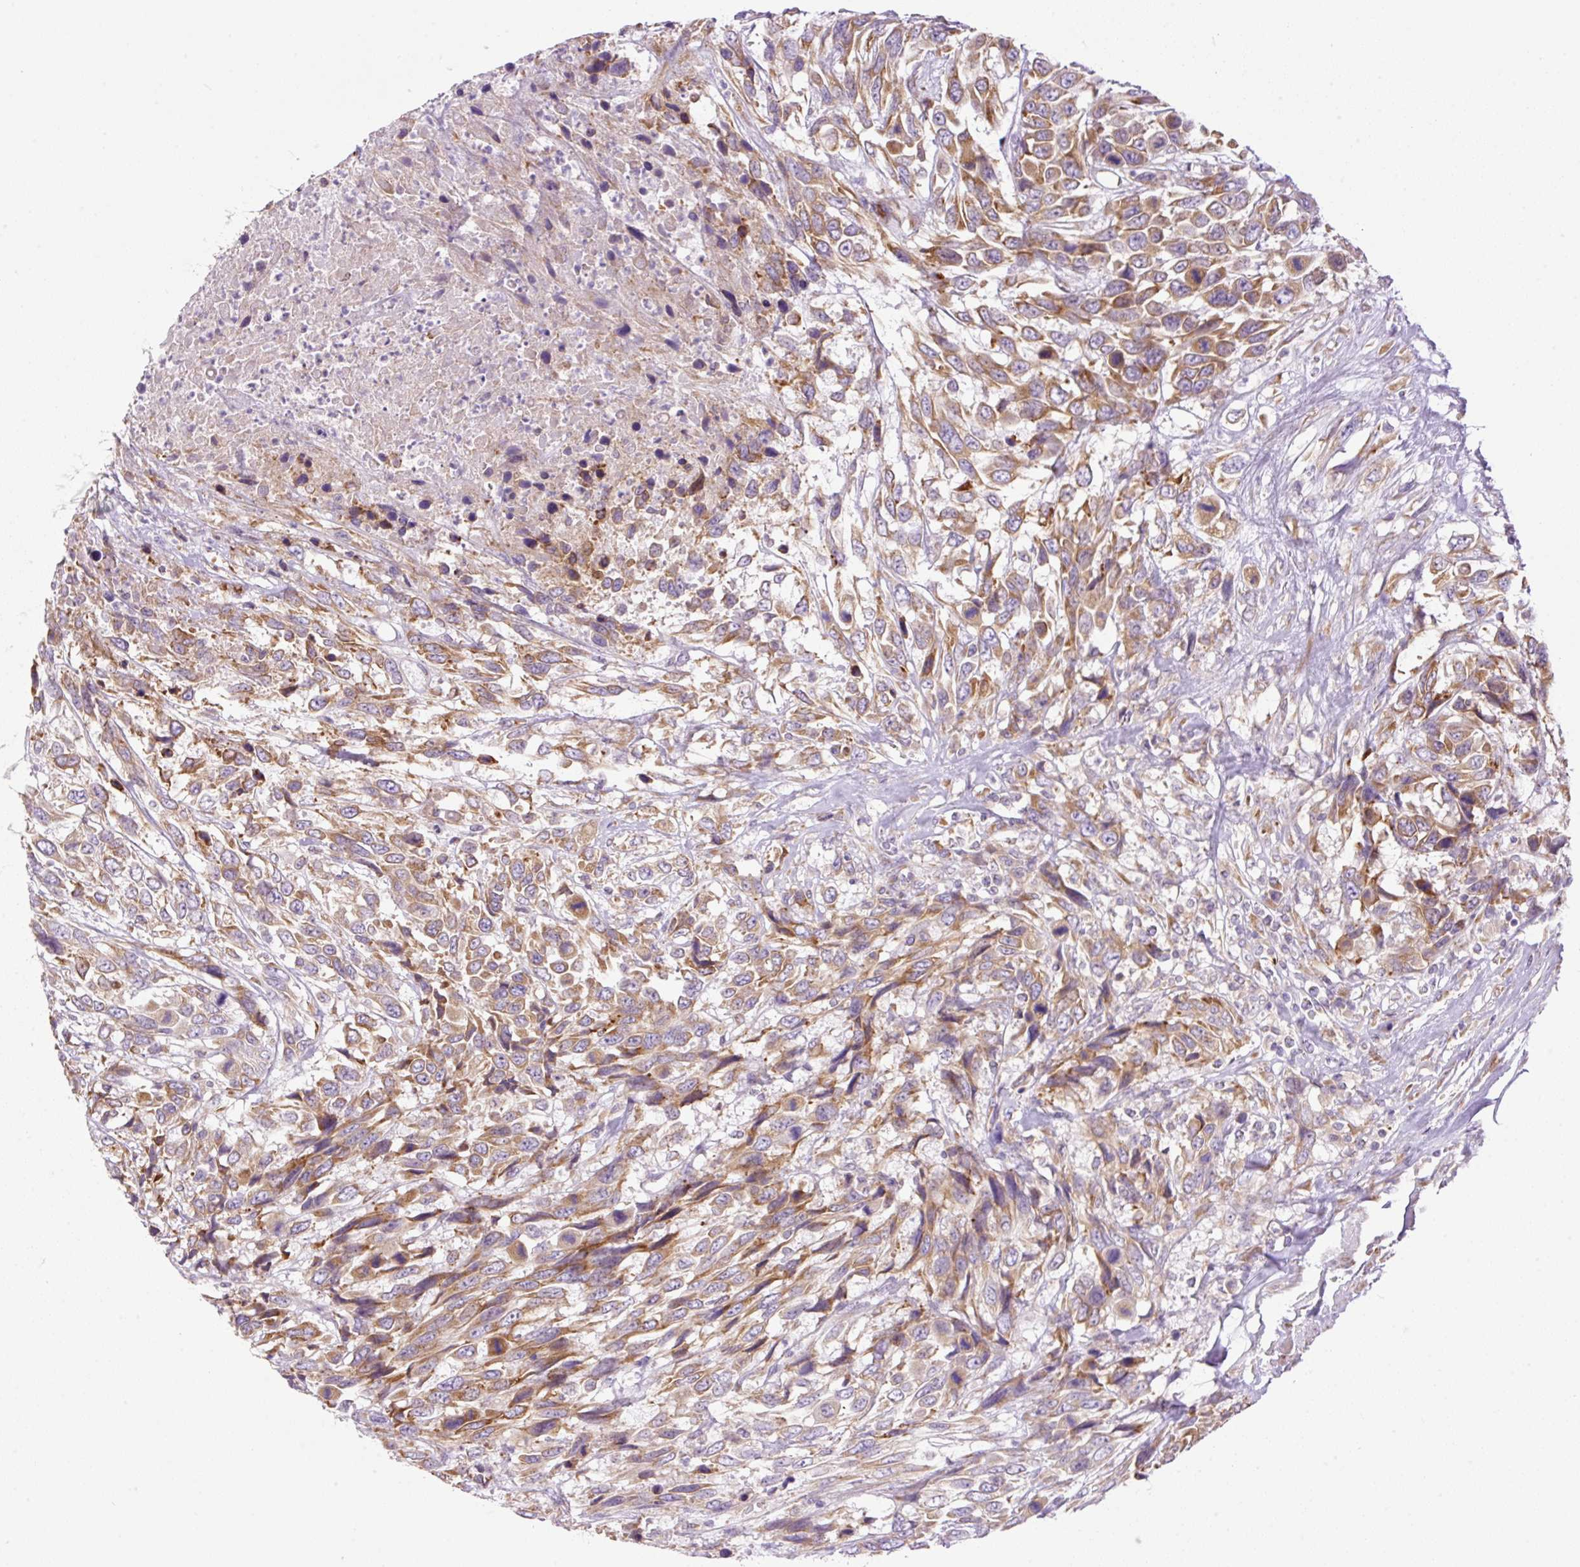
{"staining": {"intensity": "moderate", "quantity": ">75%", "location": "cytoplasmic/membranous"}, "tissue": "urothelial cancer", "cell_type": "Tumor cells", "image_type": "cancer", "snomed": [{"axis": "morphology", "description": "Urothelial carcinoma, High grade"}, {"axis": "topography", "description": "Urinary bladder"}], "caption": "Immunohistochemical staining of urothelial cancer demonstrates medium levels of moderate cytoplasmic/membranous protein positivity in about >75% of tumor cells.", "gene": "POFUT1", "patient": {"sex": "female", "age": 70}}